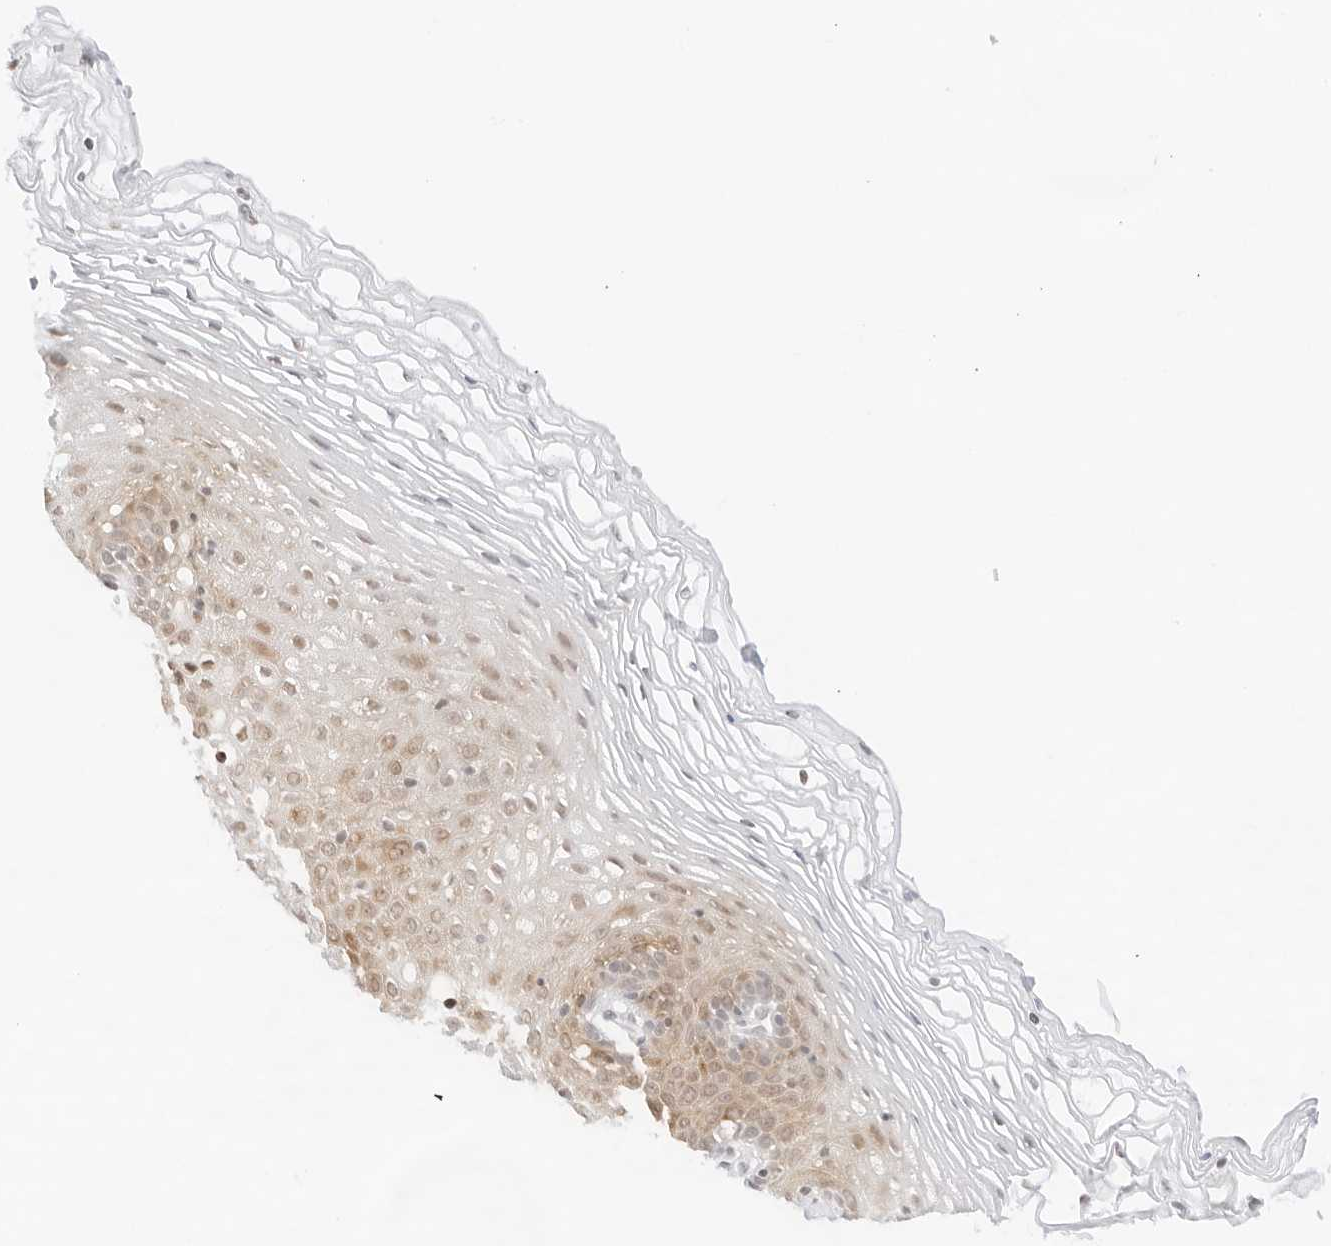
{"staining": {"intensity": "moderate", "quantity": "25%-75%", "location": "cytoplasmic/membranous,nuclear"}, "tissue": "vagina", "cell_type": "Squamous epithelial cells", "image_type": "normal", "snomed": [{"axis": "morphology", "description": "Normal tissue, NOS"}, {"axis": "topography", "description": "Vagina"}], "caption": "DAB immunohistochemical staining of unremarkable vagina exhibits moderate cytoplasmic/membranous,nuclear protein staining in about 25%-75% of squamous epithelial cells. (Stains: DAB (3,3'-diaminobenzidine) in brown, nuclei in blue, Microscopy: brightfield microscopy at high magnification).", "gene": "GNAS", "patient": {"sex": "female", "age": 32}}